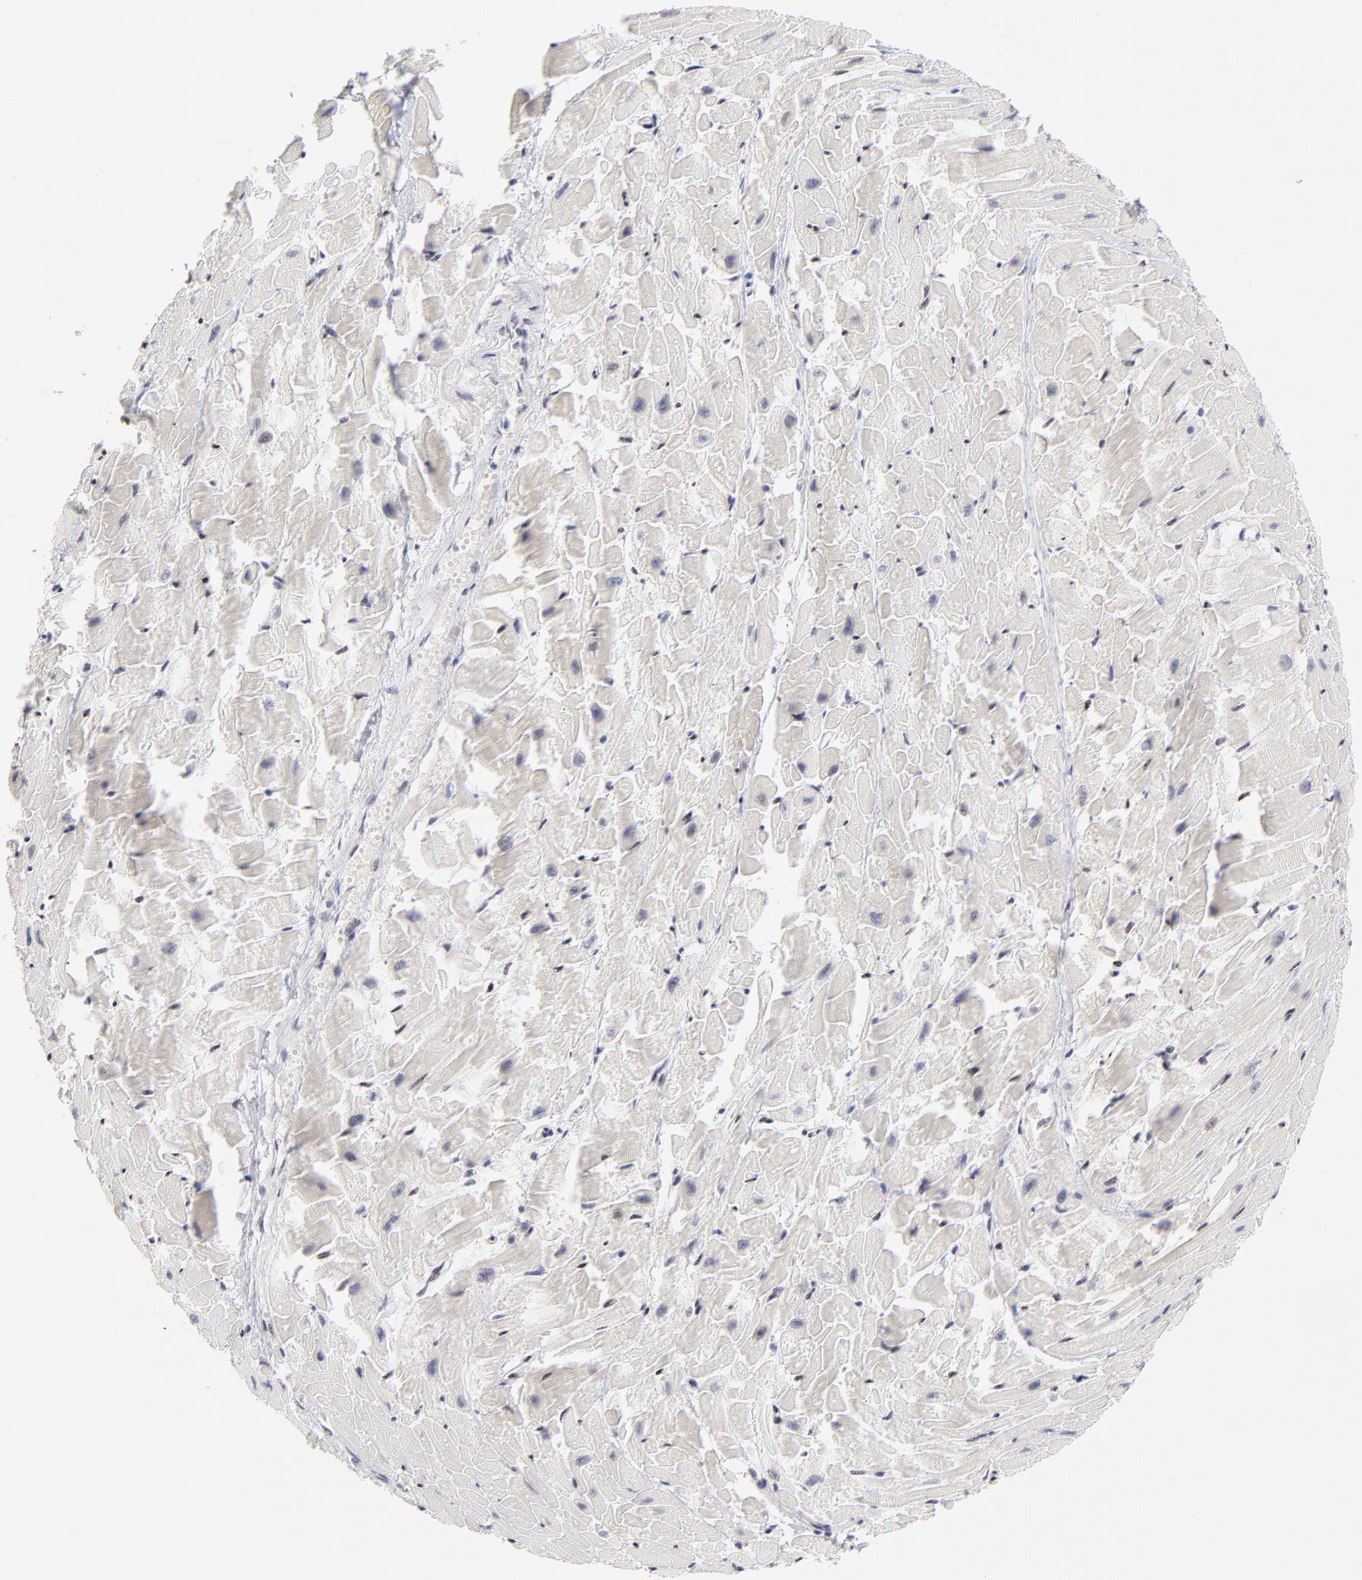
{"staining": {"intensity": "negative", "quantity": "none", "location": "none"}, "tissue": "heart muscle", "cell_type": "Cardiomyocytes", "image_type": "normal", "snomed": [{"axis": "morphology", "description": "Normal tissue, NOS"}, {"axis": "topography", "description": "Heart"}], "caption": "Cardiomyocytes show no significant expression in benign heart muscle. The staining was performed using DAB to visualize the protein expression in brown, while the nuclei were stained in blue with hematoxylin (Magnification: 20x).", "gene": "STAT3", "patient": {"sex": "female", "age": 19}}